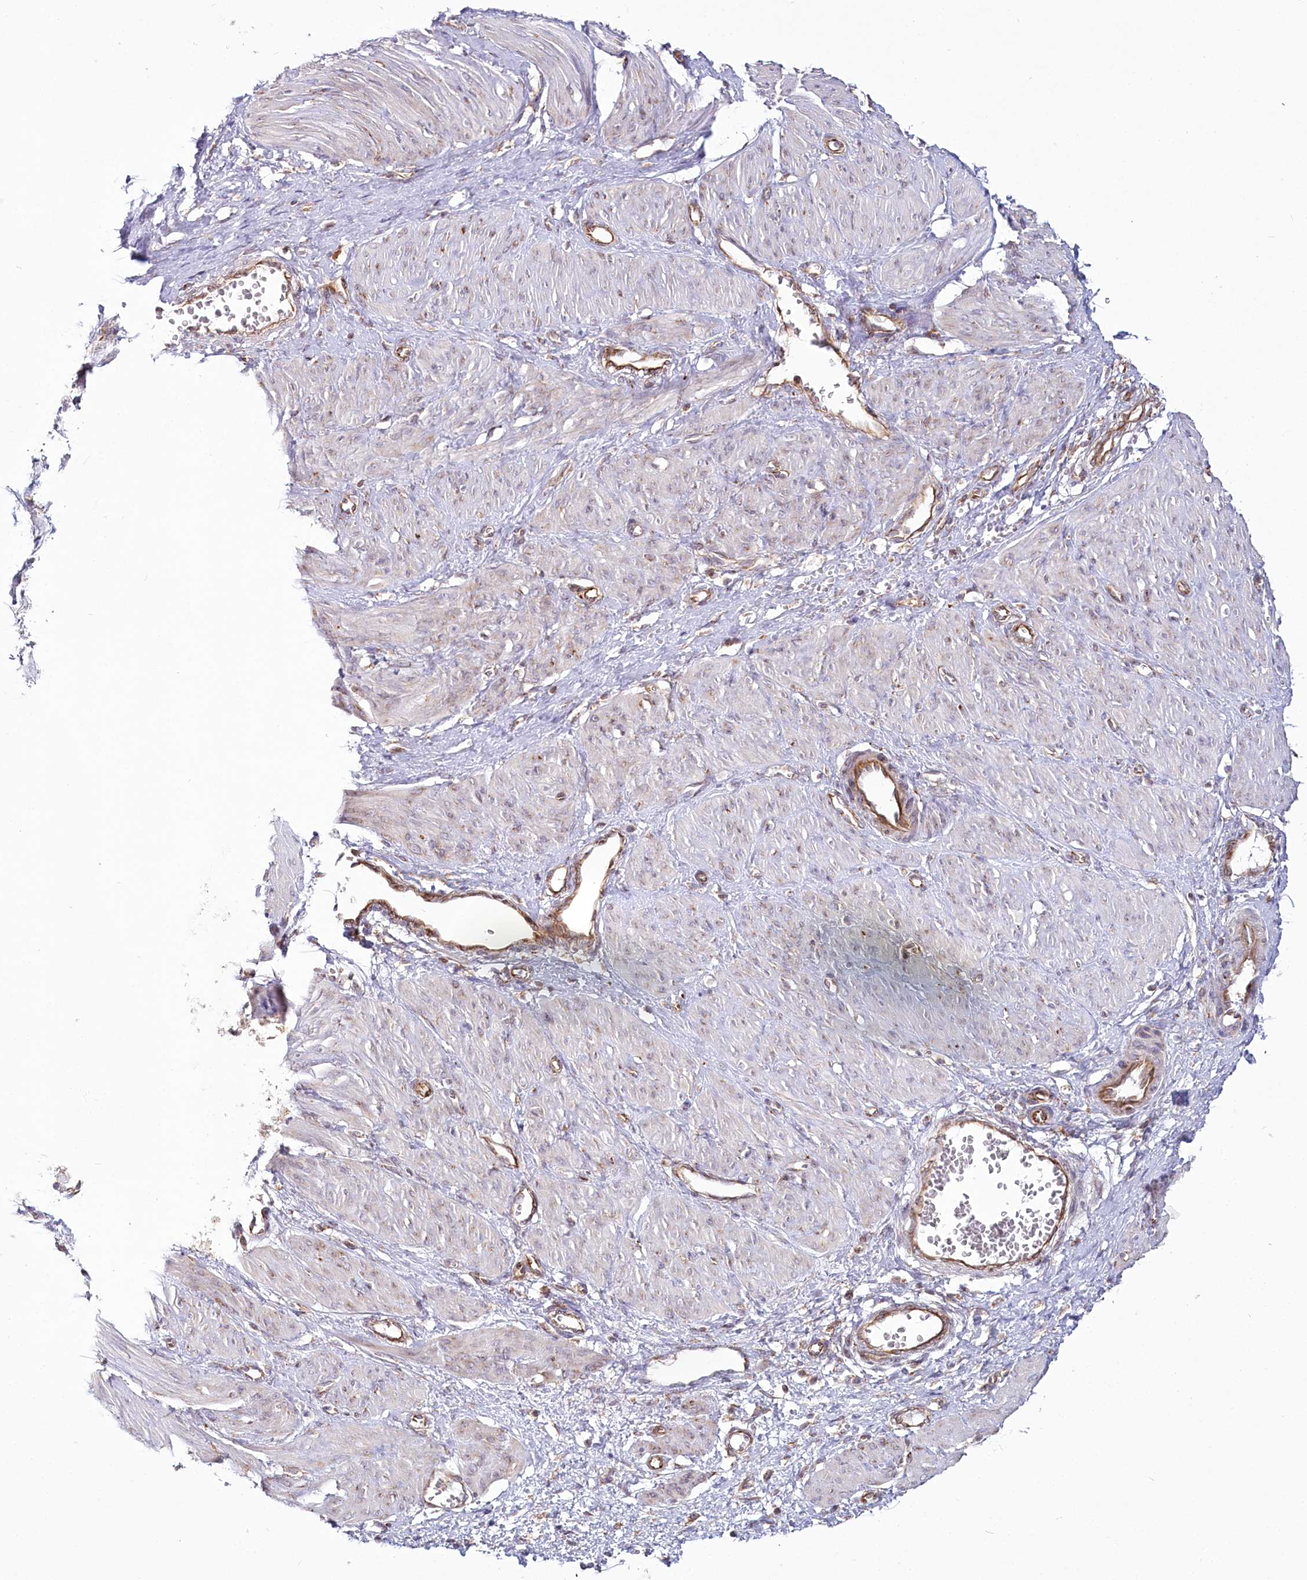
{"staining": {"intensity": "negative", "quantity": "none", "location": "none"}, "tissue": "smooth muscle", "cell_type": "Smooth muscle cells", "image_type": "normal", "snomed": [{"axis": "morphology", "description": "Normal tissue, NOS"}, {"axis": "topography", "description": "Endometrium"}], "caption": "DAB immunohistochemical staining of normal smooth muscle shows no significant expression in smooth muscle cells.", "gene": "POGLUT1", "patient": {"sex": "female", "age": 33}}